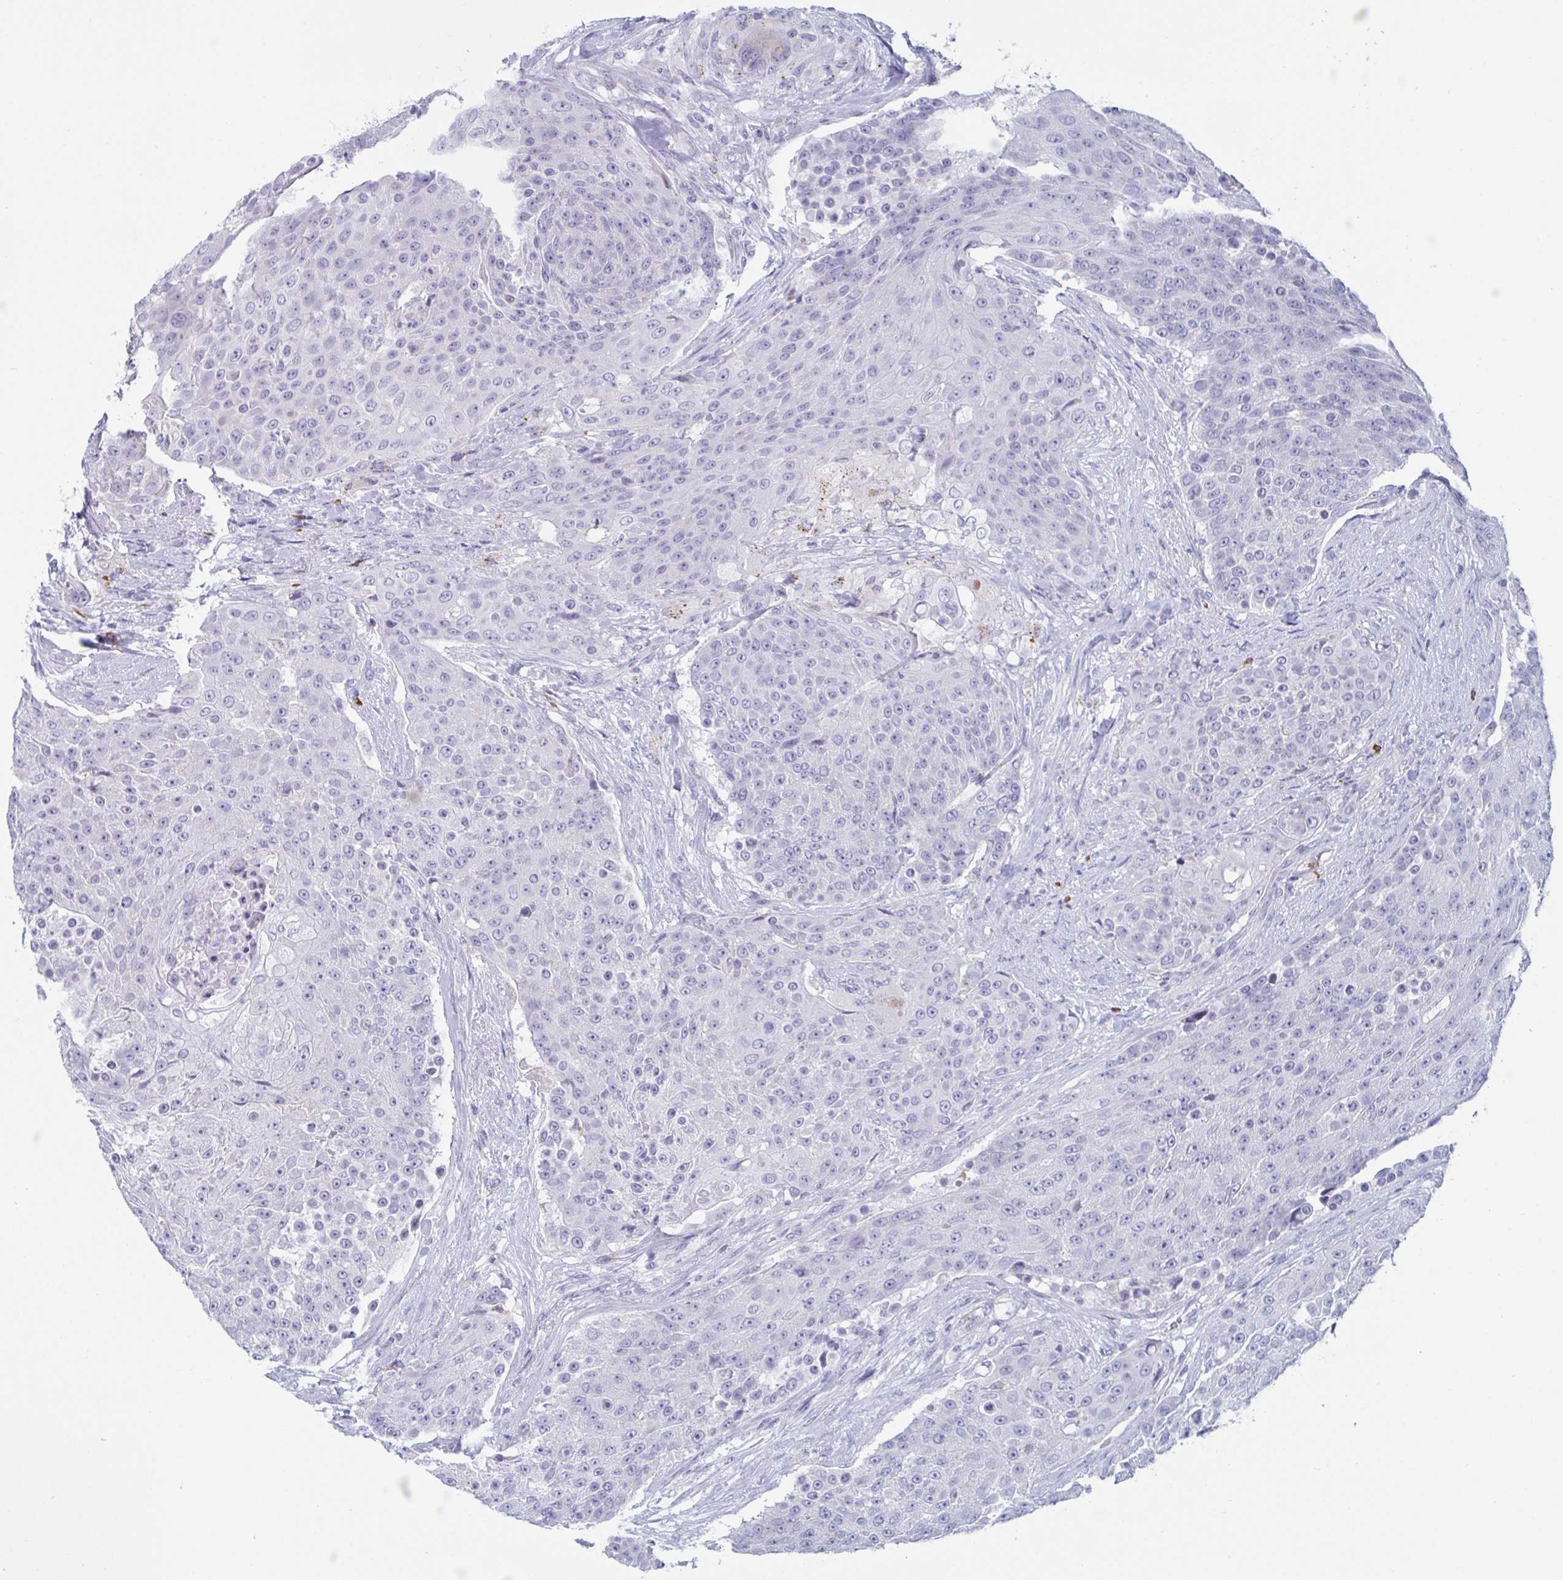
{"staining": {"intensity": "negative", "quantity": "none", "location": "none"}, "tissue": "urothelial cancer", "cell_type": "Tumor cells", "image_type": "cancer", "snomed": [{"axis": "morphology", "description": "Urothelial carcinoma, High grade"}, {"axis": "topography", "description": "Urinary bladder"}], "caption": "IHC image of neoplastic tissue: urothelial cancer stained with DAB (3,3'-diaminobenzidine) demonstrates no significant protein positivity in tumor cells.", "gene": "TAS2R38", "patient": {"sex": "female", "age": 63}}